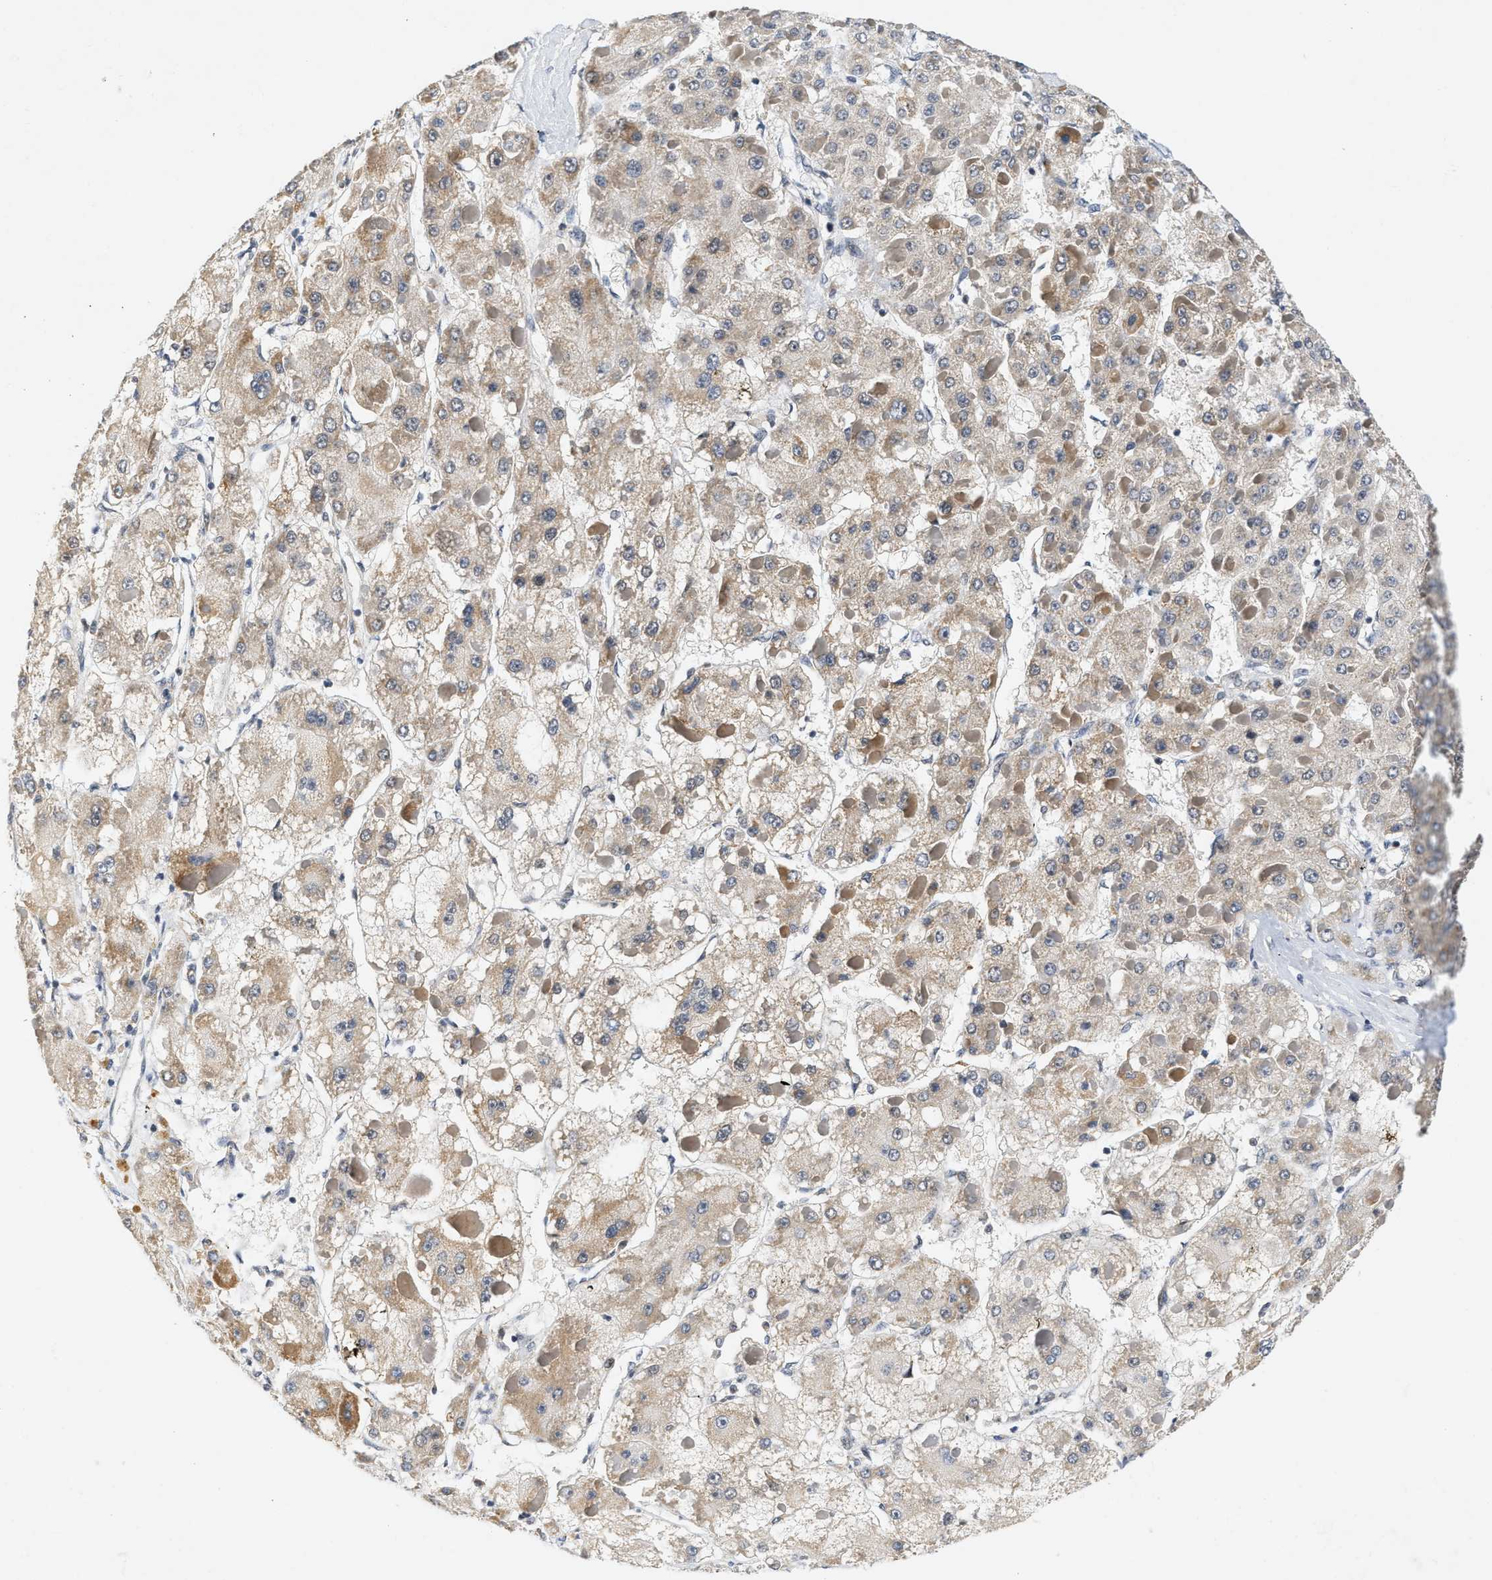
{"staining": {"intensity": "moderate", "quantity": ">75%", "location": "cytoplasmic/membranous"}, "tissue": "liver cancer", "cell_type": "Tumor cells", "image_type": "cancer", "snomed": [{"axis": "morphology", "description": "Carcinoma, Hepatocellular, NOS"}, {"axis": "topography", "description": "Liver"}], "caption": "The photomicrograph demonstrates staining of liver cancer (hepatocellular carcinoma), revealing moderate cytoplasmic/membranous protein positivity (brown color) within tumor cells.", "gene": "GIGYF1", "patient": {"sex": "female", "age": 73}}